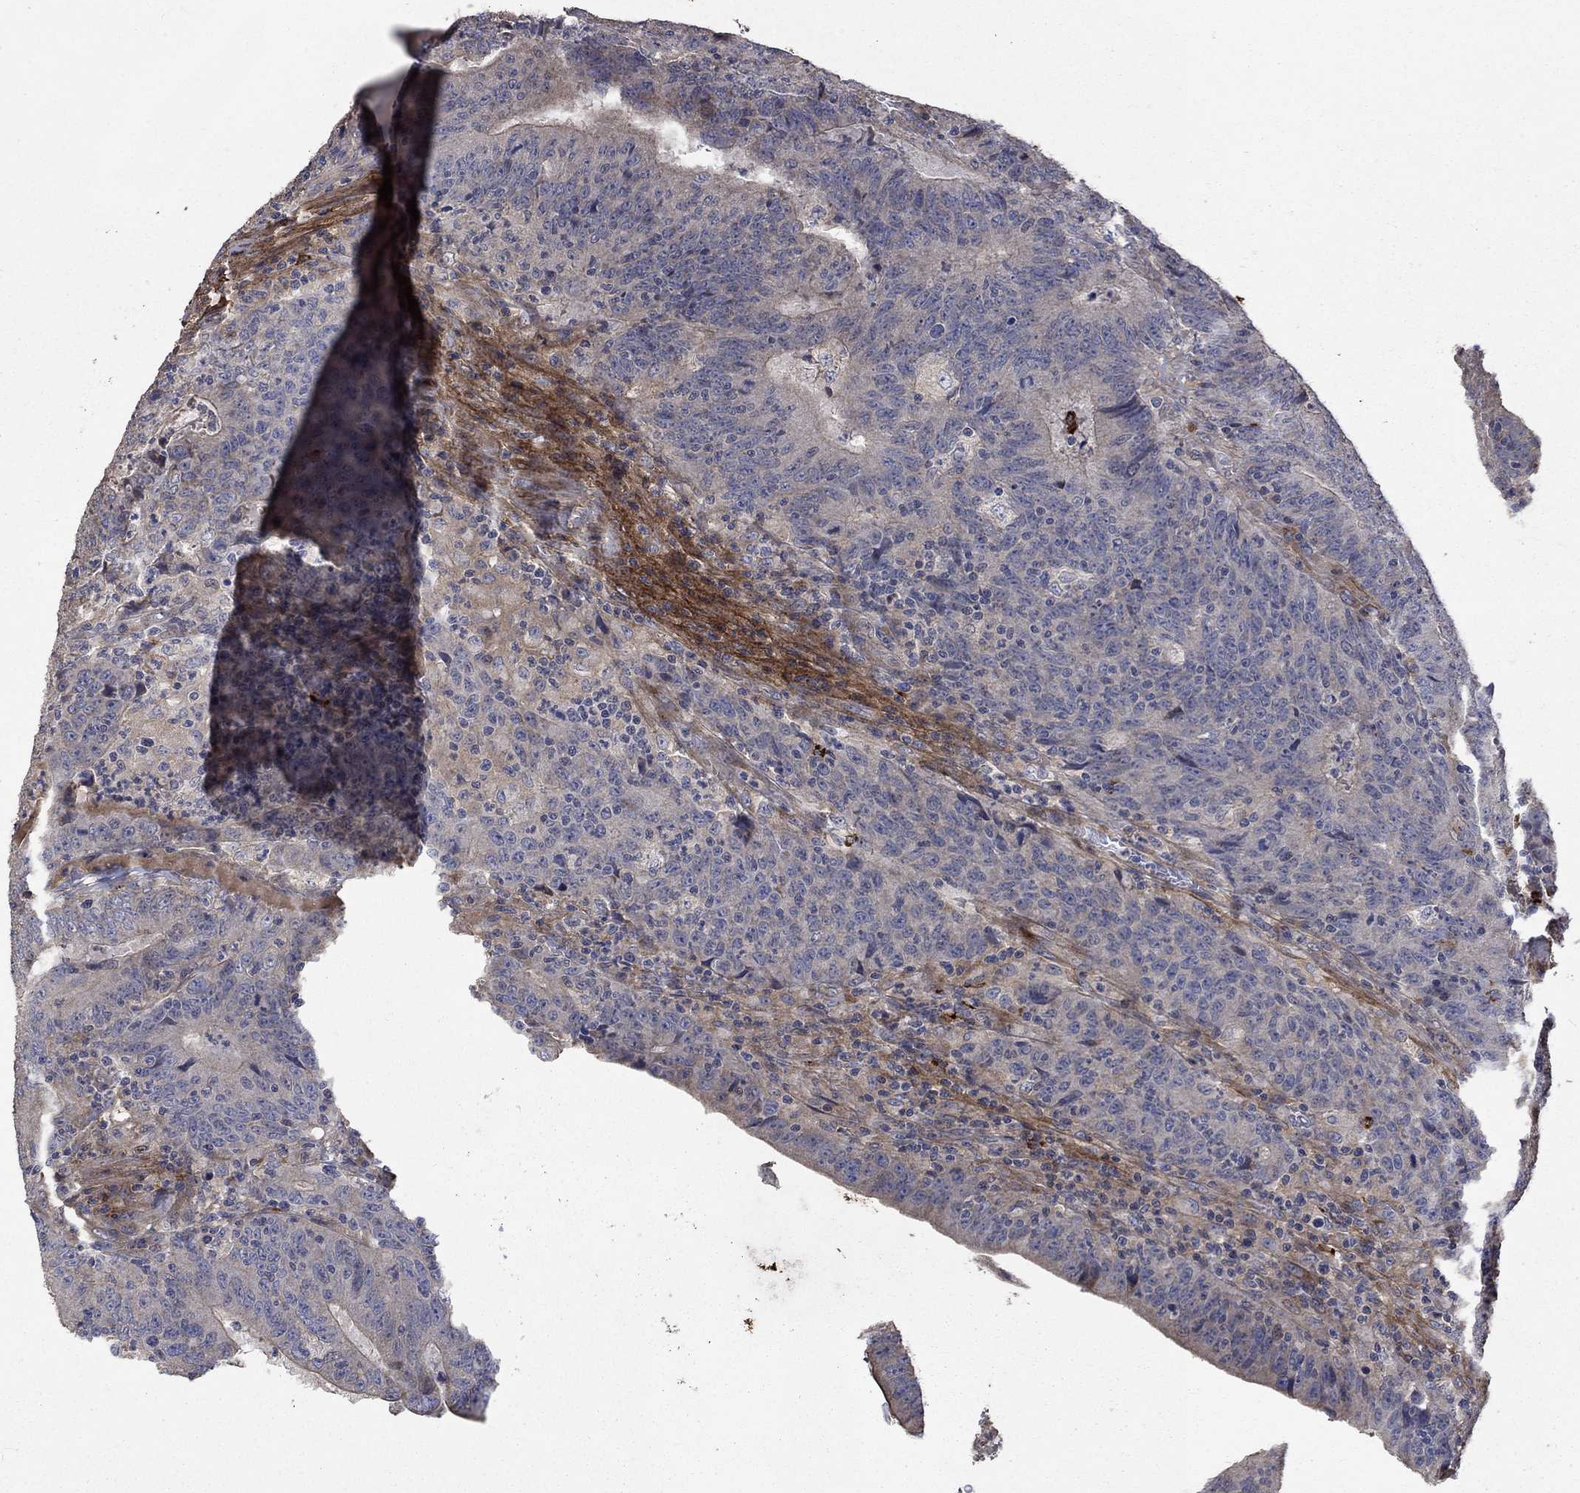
{"staining": {"intensity": "negative", "quantity": "none", "location": "none"}, "tissue": "colorectal cancer", "cell_type": "Tumor cells", "image_type": "cancer", "snomed": [{"axis": "morphology", "description": "Adenocarcinoma, NOS"}, {"axis": "topography", "description": "Colon"}], "caption": "Immunohistochemistry of human colorectal cancer shows no positivity in tumor cells.", "gene": "VCAN", "patient": {"sex": "female", "age": 75}}